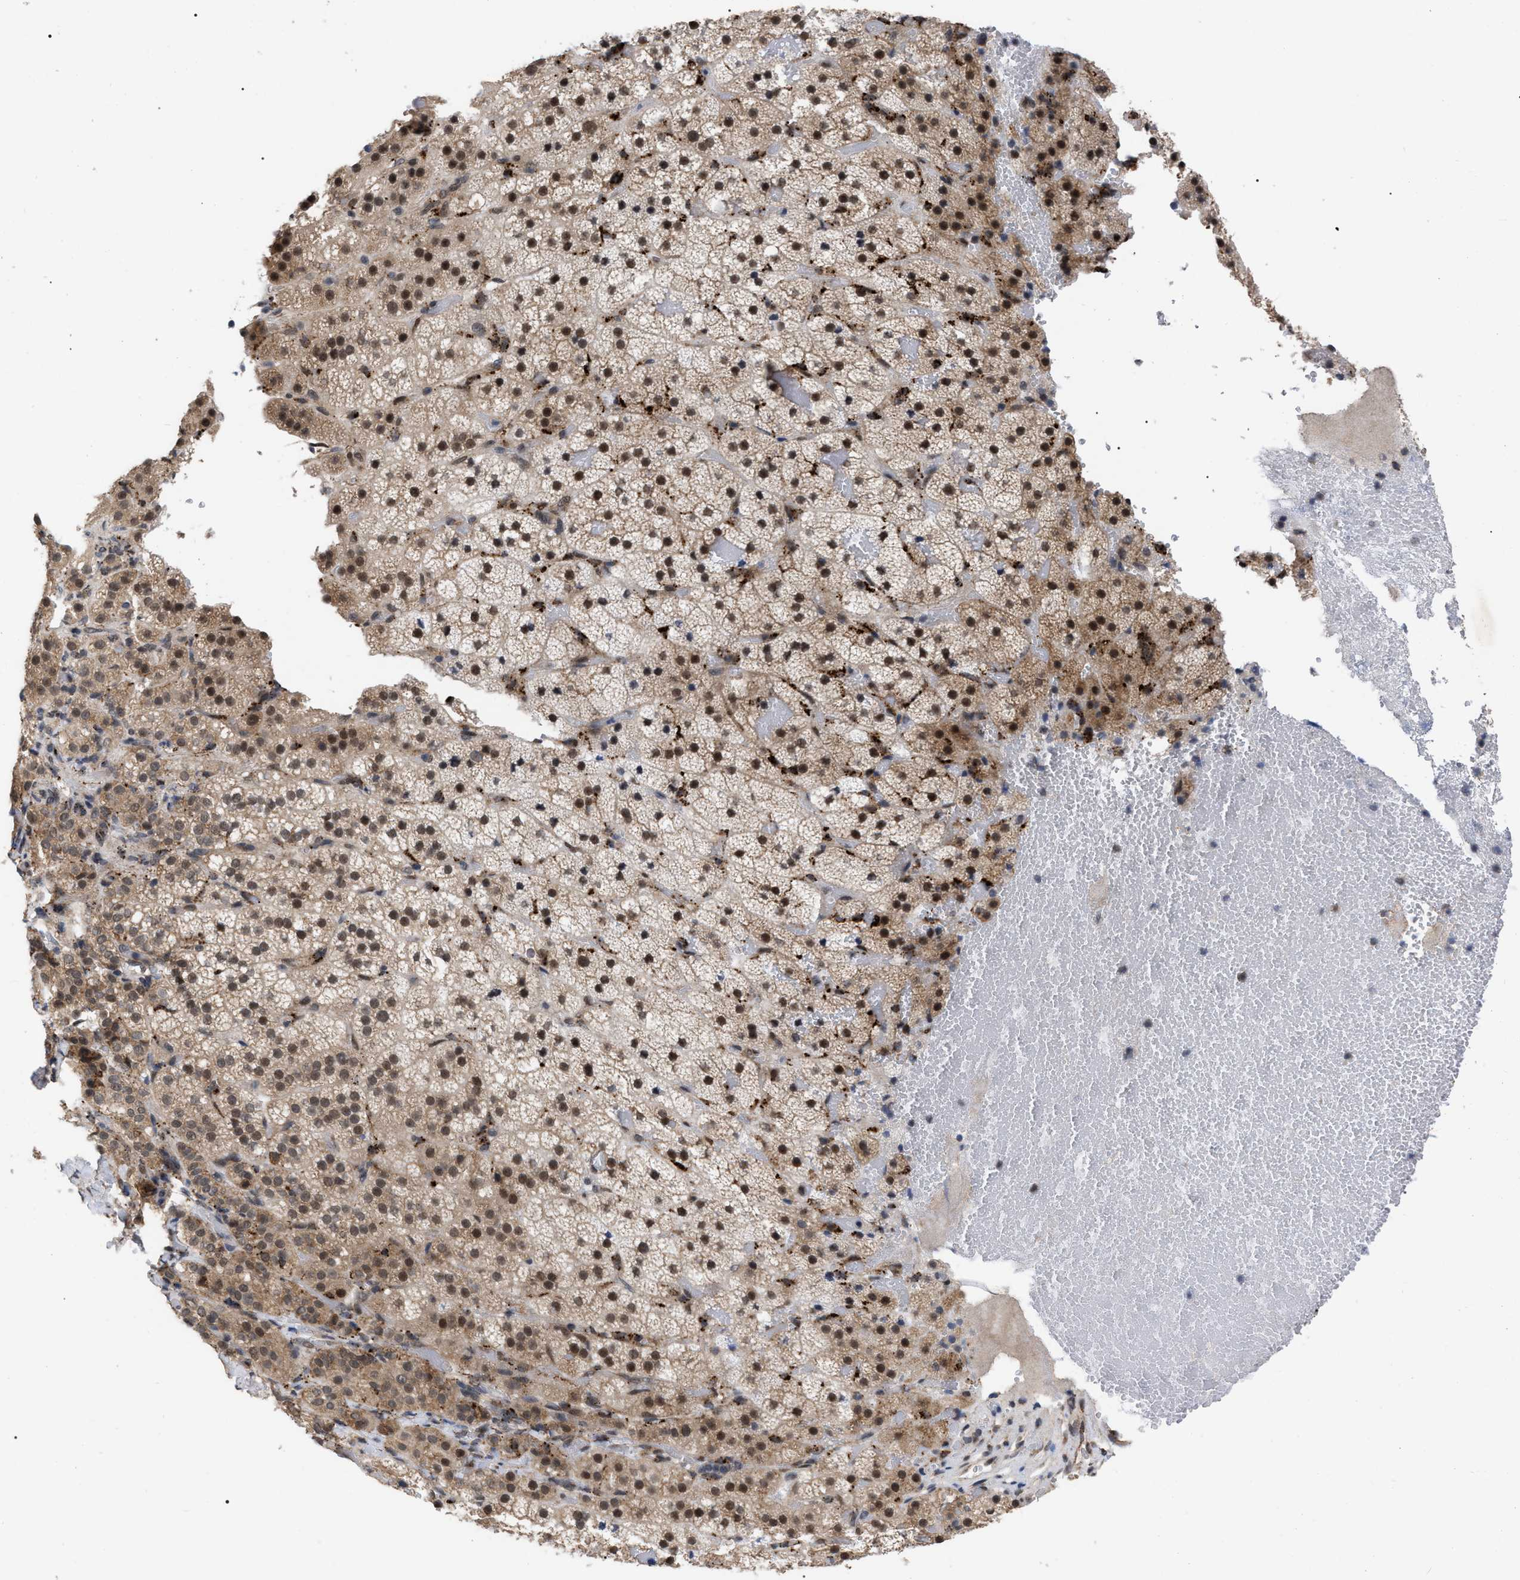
{"staining": {"intensity": "moderate", "quantity": "25%-75%", "location": "cytoplasmic/membranous,nuclear"}, "tissue": "adrenal gland", "cell_type": "Glandular cells", "image_type": "normal", "snomed": [{"axis": "morphology", "description": "Normal tissue, NOS"}, {"axis": "topography", "description": "Adrenal gland"}], "caption": "Moderate cytoplasmic/membranous,nuclear protein staining is seen in about 25%-75% of glandular cells in adrenal gland. The staining is performed using DAB brown chromogen to label protein expression. The nuclei are counter-stained blue using hematoxylin.", "gene": "UPF1", "patient": {"sex": "female", "age": 59}}